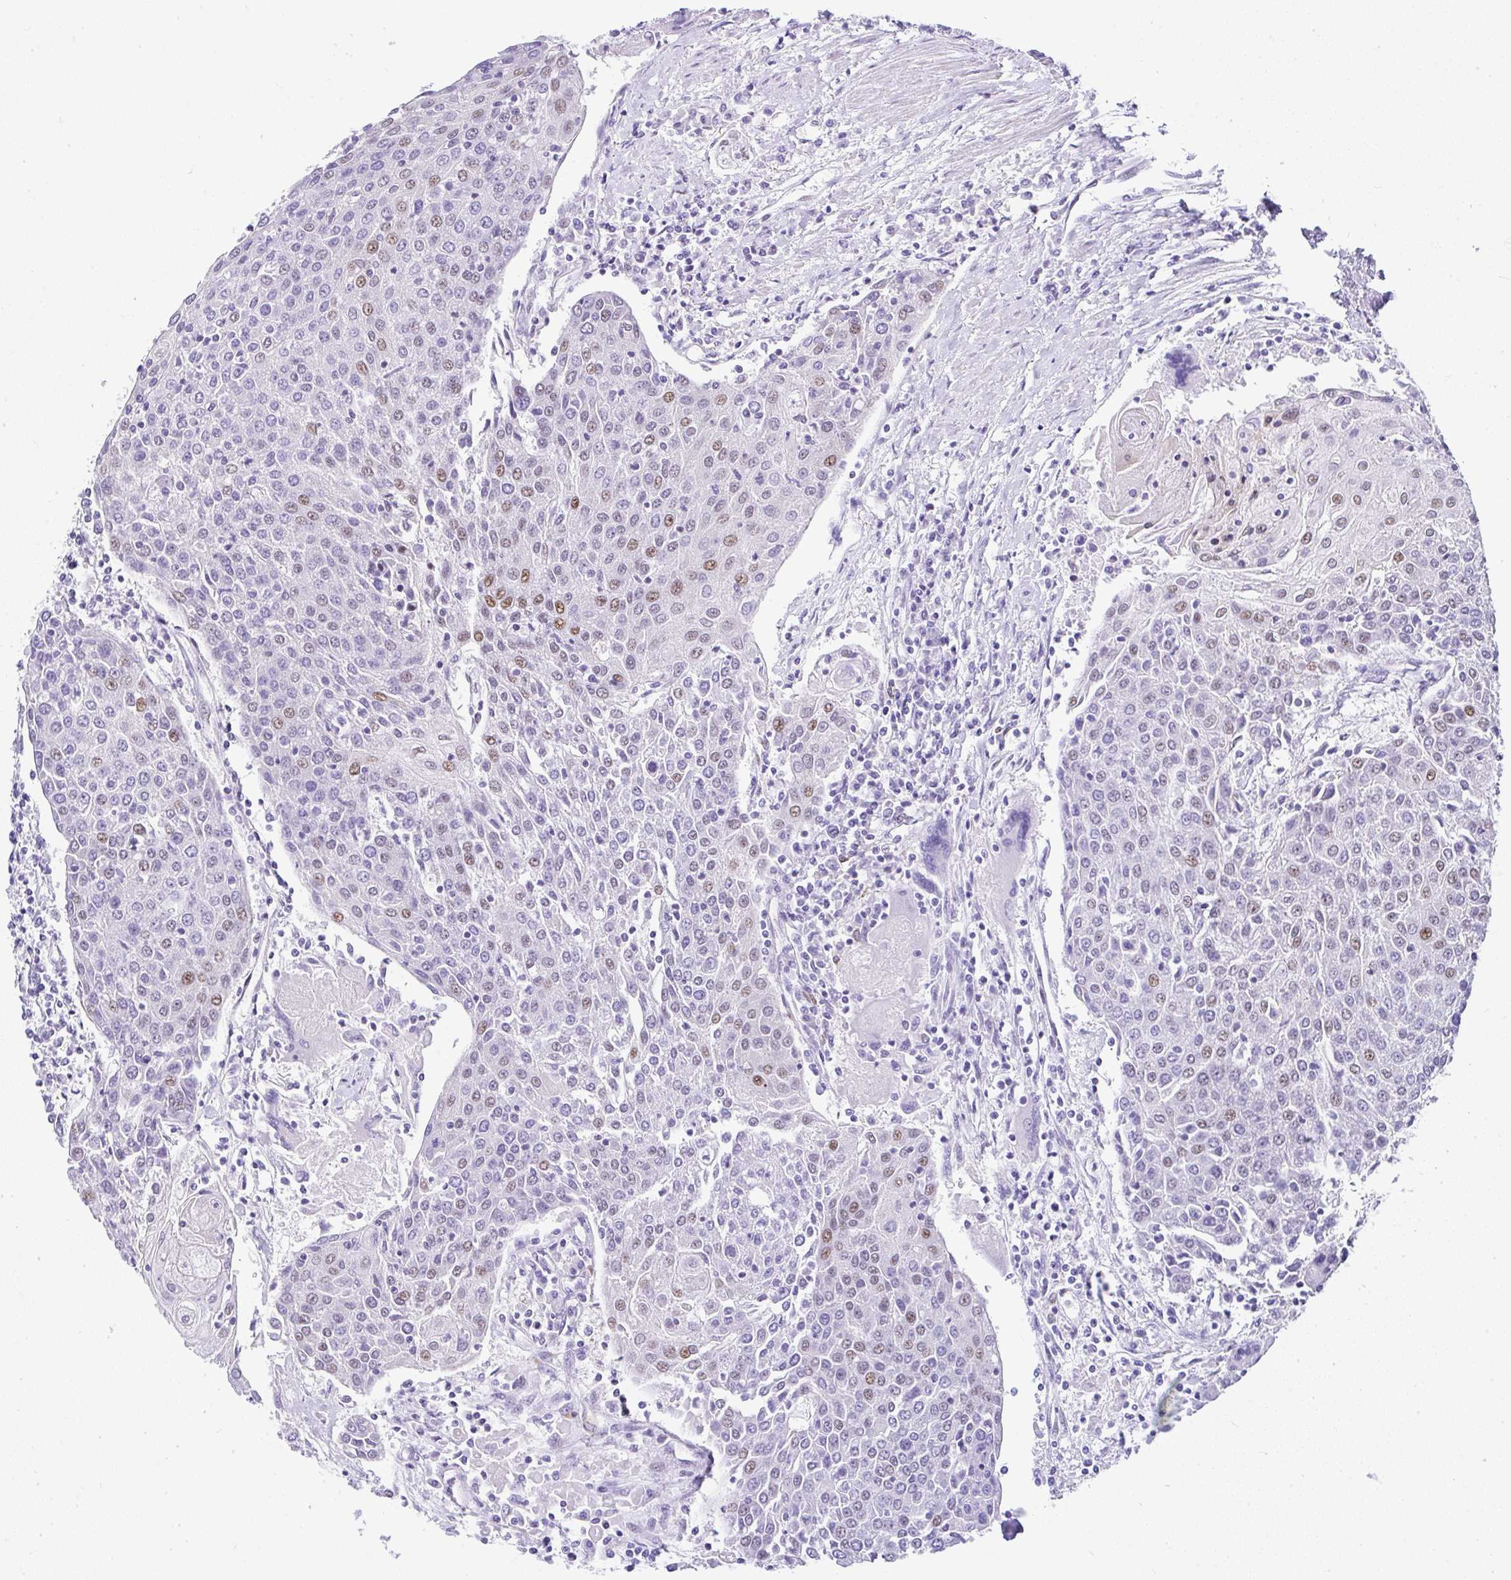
{"staining": {"intensity": "moderate", "quantity": "<25%", "location": "nuclear"}, "tissue": "urothelial cancer", "cell_type": "Tumor cells", "image_type": "cancer", "snomed": [{"axis": "morphology", "description": "Urothelial carcinoma, High grade"}, {"axis": "topography", "description": "Urinary bladder"}], "caption": "This micrograph shows immunohistochemistry (IHC) staining of human urothelial cancer, with low moderate nuclear staining in about <25% of tumor cells.", "gene": "NR1D2", "patient": {"sex": "female", "age": 85}}